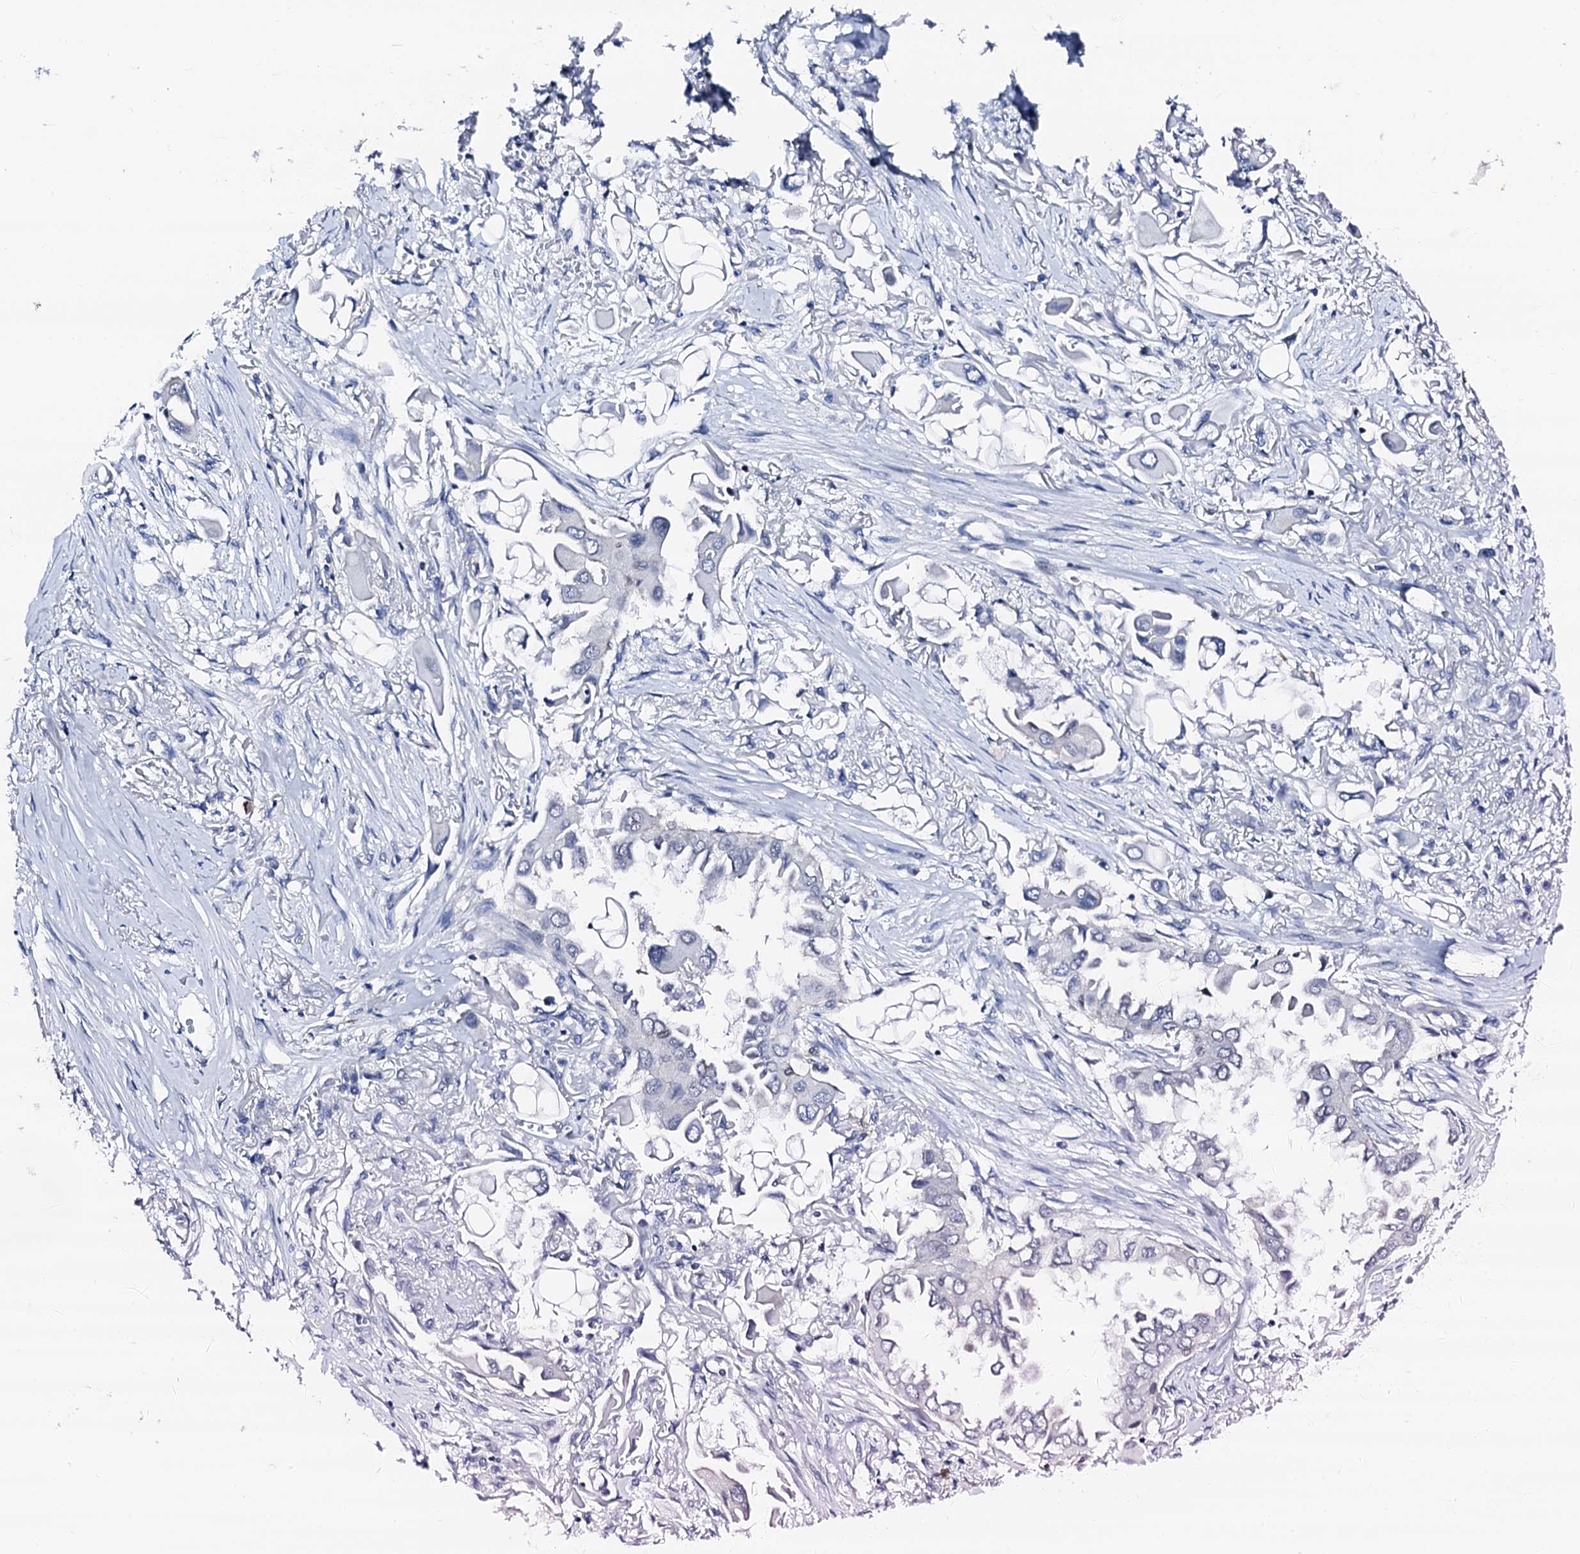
{"staining": {"intensity": "negative", "quantity": "none", "location": "none"}, "tissue": "lung cancer", "cell_type": "Tumor cells", "image_type": "cancer", "snomed": [{"axis": "morphology", "description": "Adenocarcinoma, NOS"}, {"axis": "topography", "description": "Lung"}], "caption": "The immunohistochemistry micrograph has no significant staining in tumor cells of adenocarcinoma (lung) tissue.", "gene": "TRAFD1", "patient": {"sex": "female", "age": 76}}